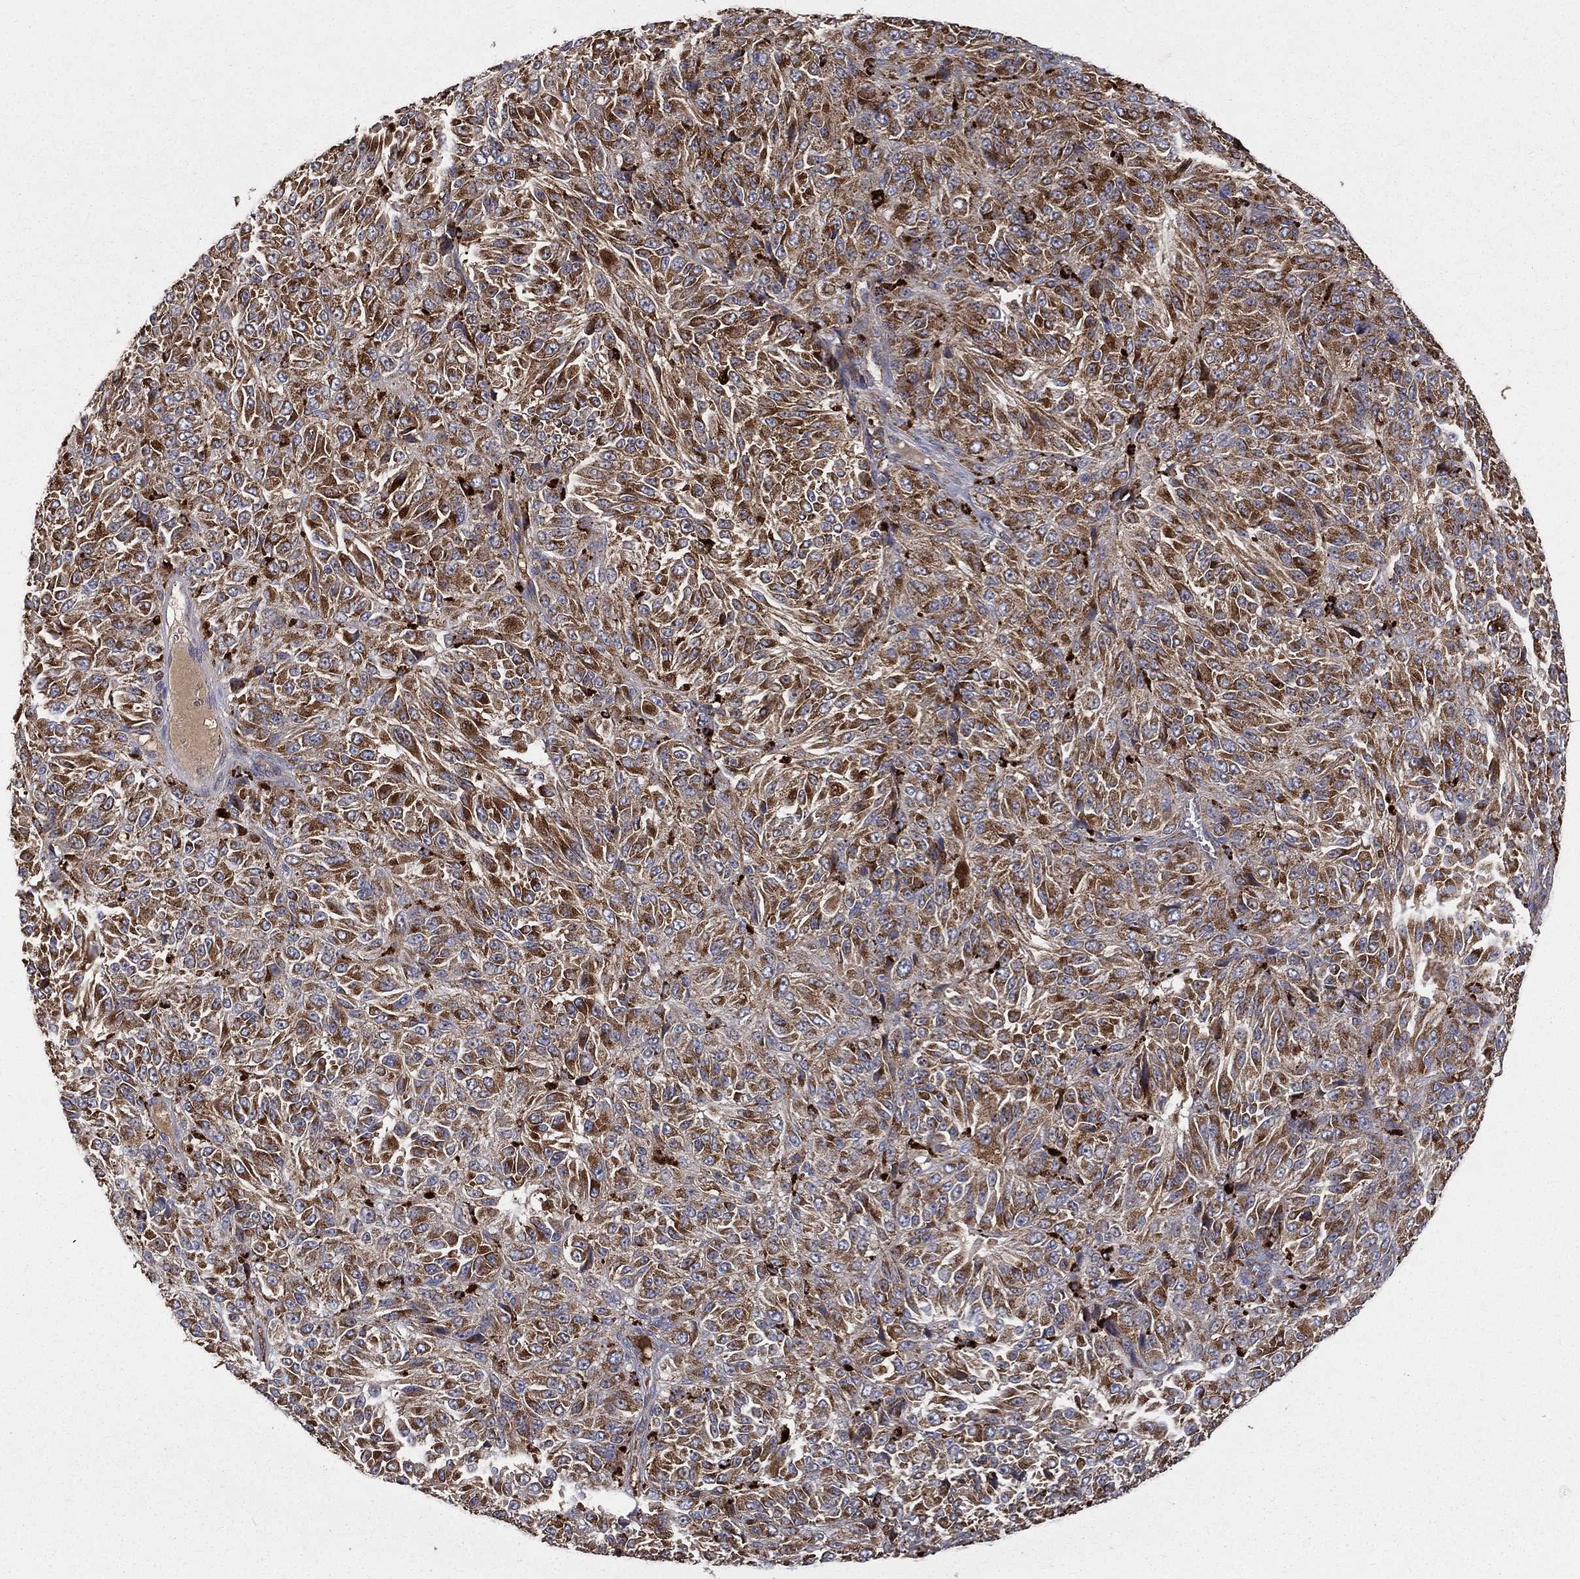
{"staining": {"intensity": "strong", "quantity": "25%-75%", "location": "cytoplasmic/membranous"}, "tissue": "melanoma", "cell_type": "Tumor cells", "image_type": "cancer", "snomed": [{"axis": "morphology", "description": "Malignant melanoma, Metastatic site"}, {"axis": "topography", "description": "Brain"}], "caption": "Tumor cells demonstrate high levels of strong cytoplasmic/membranous staining in approximately 25%-75% of cells in human melanoma.", "gene": "RIN3", "patient": {"sex": "female", "age": 56}}